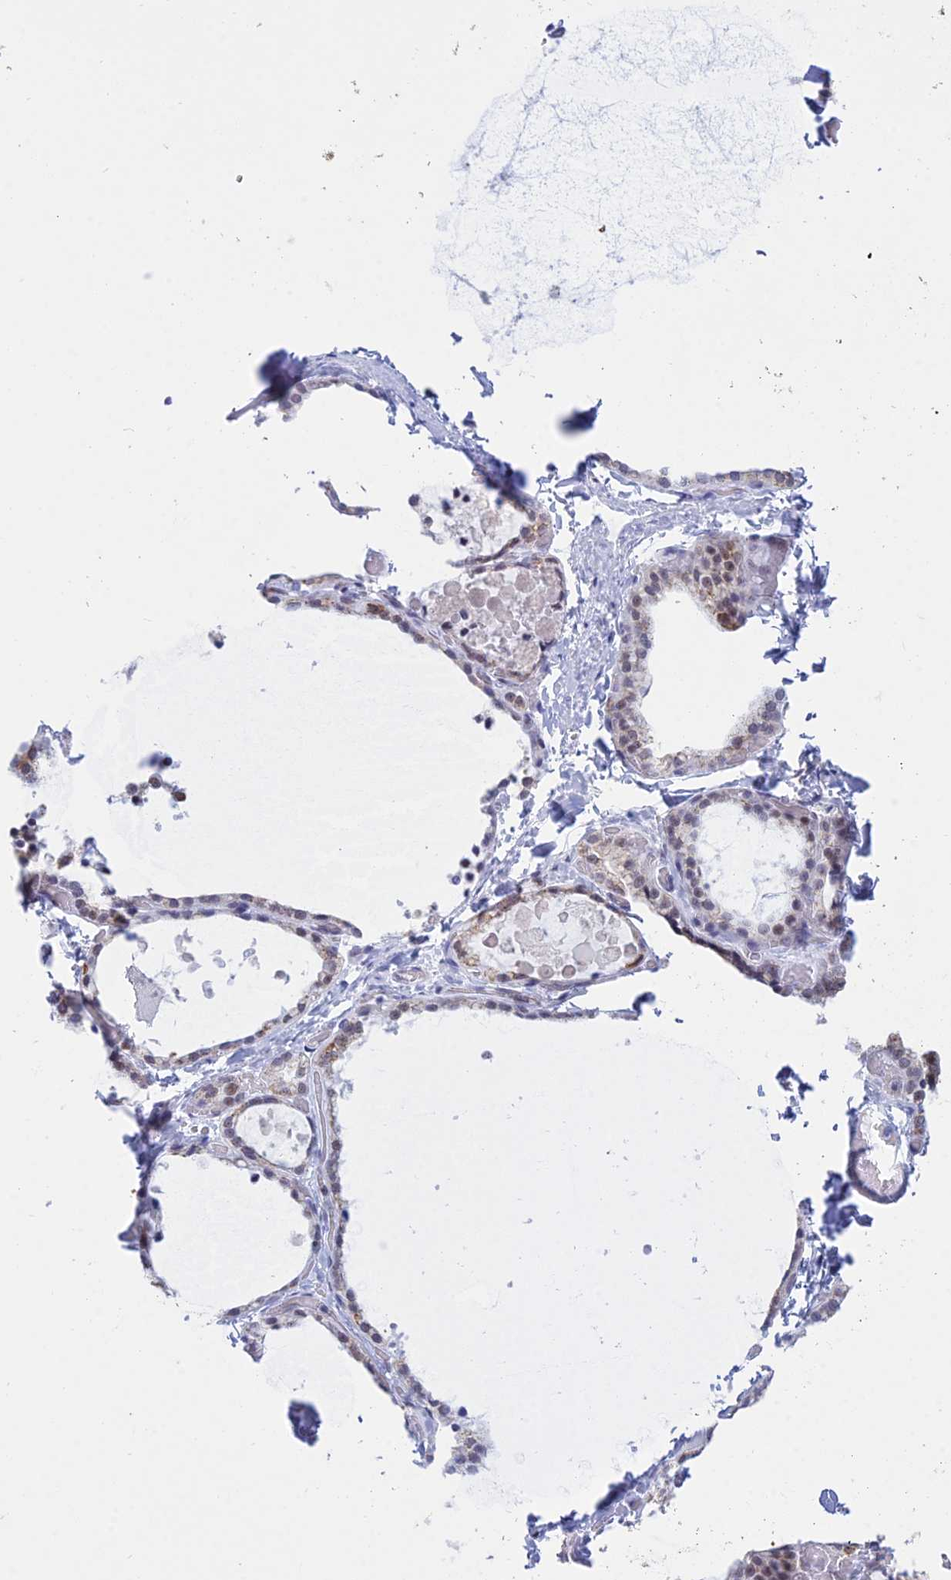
{"staining": {"intensity": "moderate", "quantity": "25%-75%", "location": "cytoplasmic/membranous,nuclear"}, "tissue": "thyroid gland", "cell_type": "Glandular cells", "image_type": "normal", "snomed": [{"axis": "morphology", "description": "Normal tissue, NOS"}, {"axis": "topography", "description": "Thyroid gland"}], "caption": "About 25%-75% of glandular cells in unremarkable human thyroid gland show moderate cytoplasmic/membranous,nuclear protein staining as visualized by brown immunohistochemical staining.", "gene": "KLF14", "patient": {"sex": "female", "age": 44}}